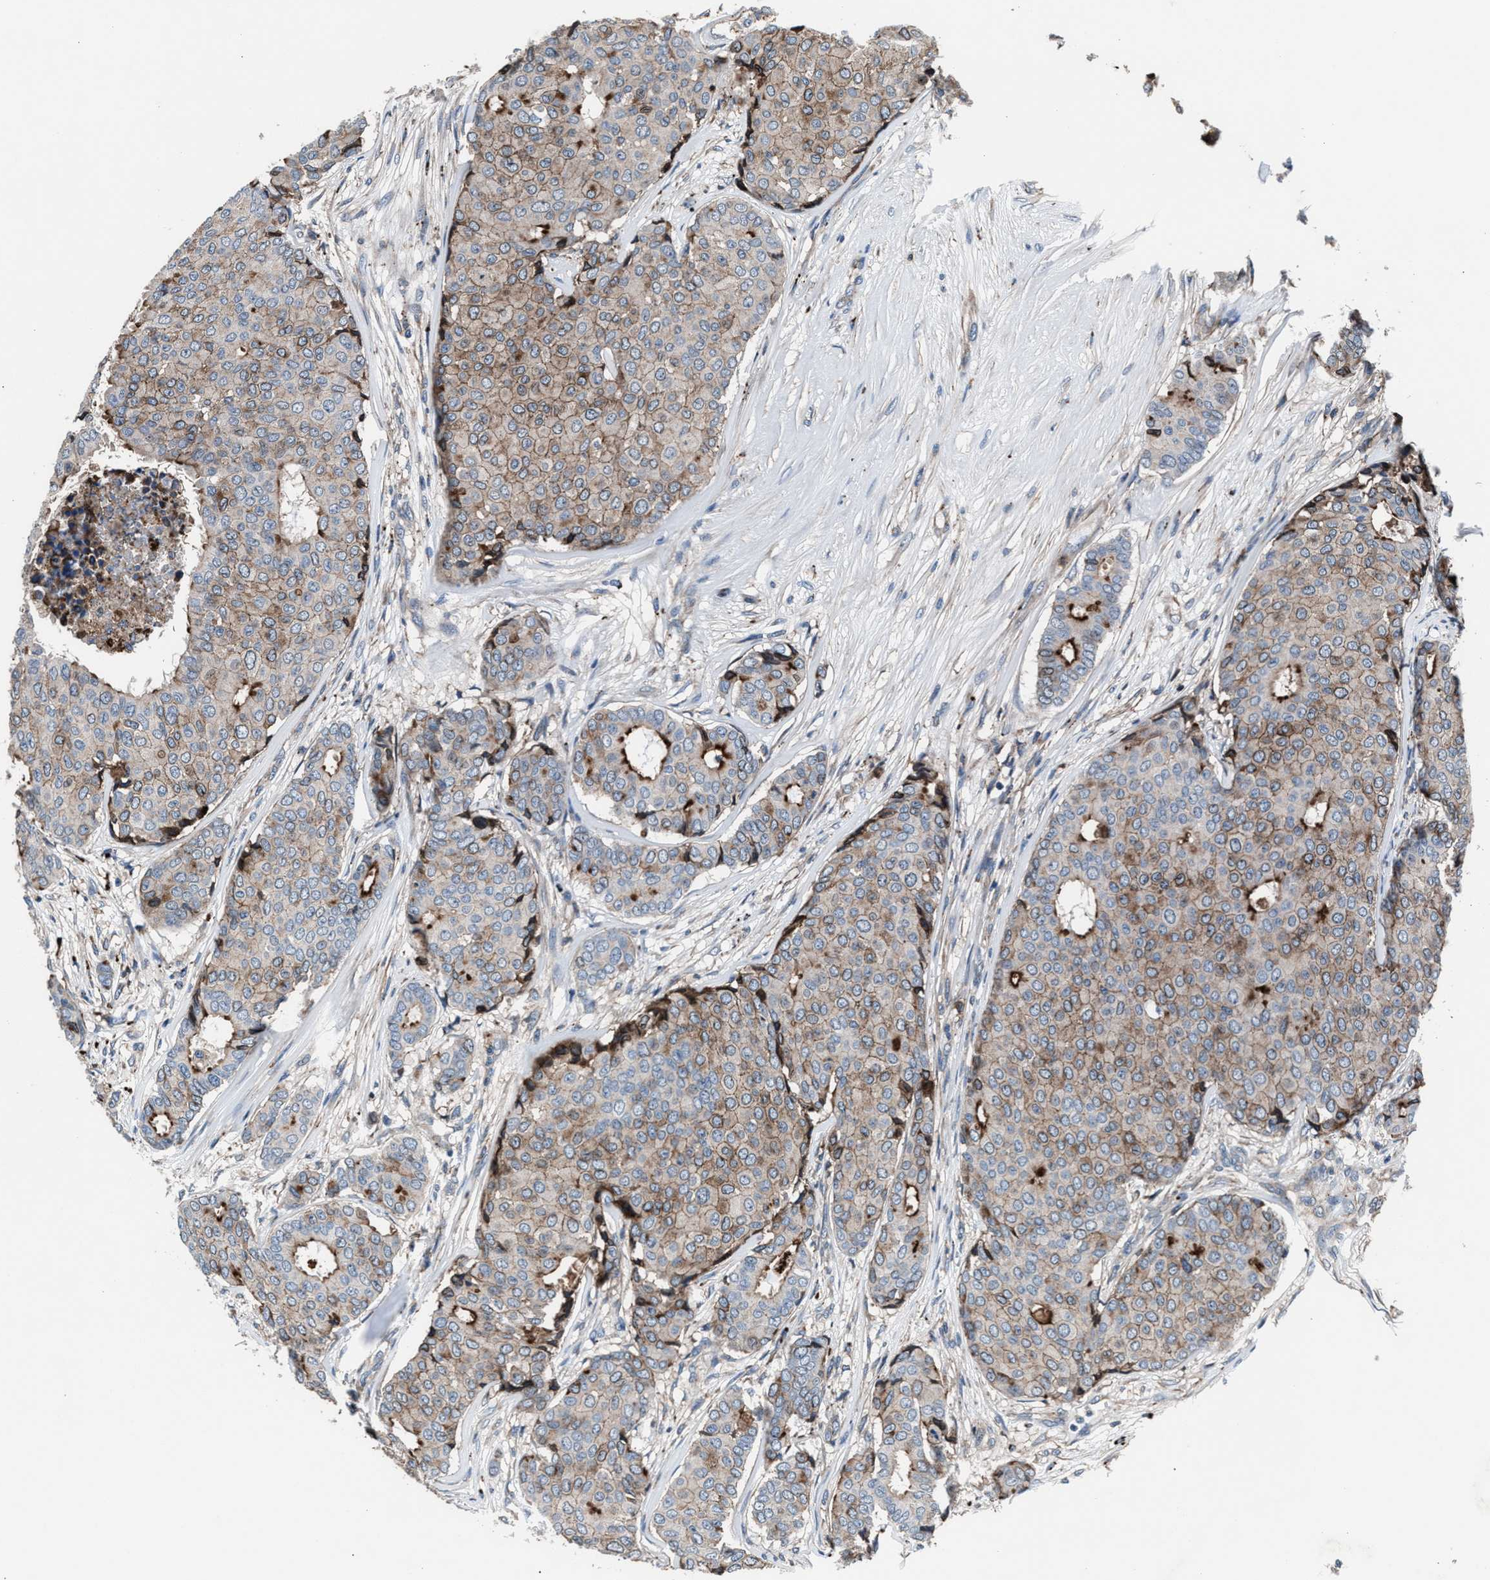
{"staining": {"intensity": "strong", "quantity": "<25%", "location": "cytoplasmic/membranous"}, "tissue": "breast cancer", "cell_type": "Tumor cells", "image_type": "cancer", "snomed": [{"axis": "morphology", "description": "Duct carcinoma"}, {"axis": "topography", "description": "Breast"}], "caption": "The image reveals a brown stain indicating the presence of a protein in the cytoplasmic/membranous of tumor cells in intraductal carcinoma (breast). (brown staining indicates protein expression, while blue staining denotes nuclei).", "gene": "MFSD11", "patient": {"sex": "female", "age": 75}}